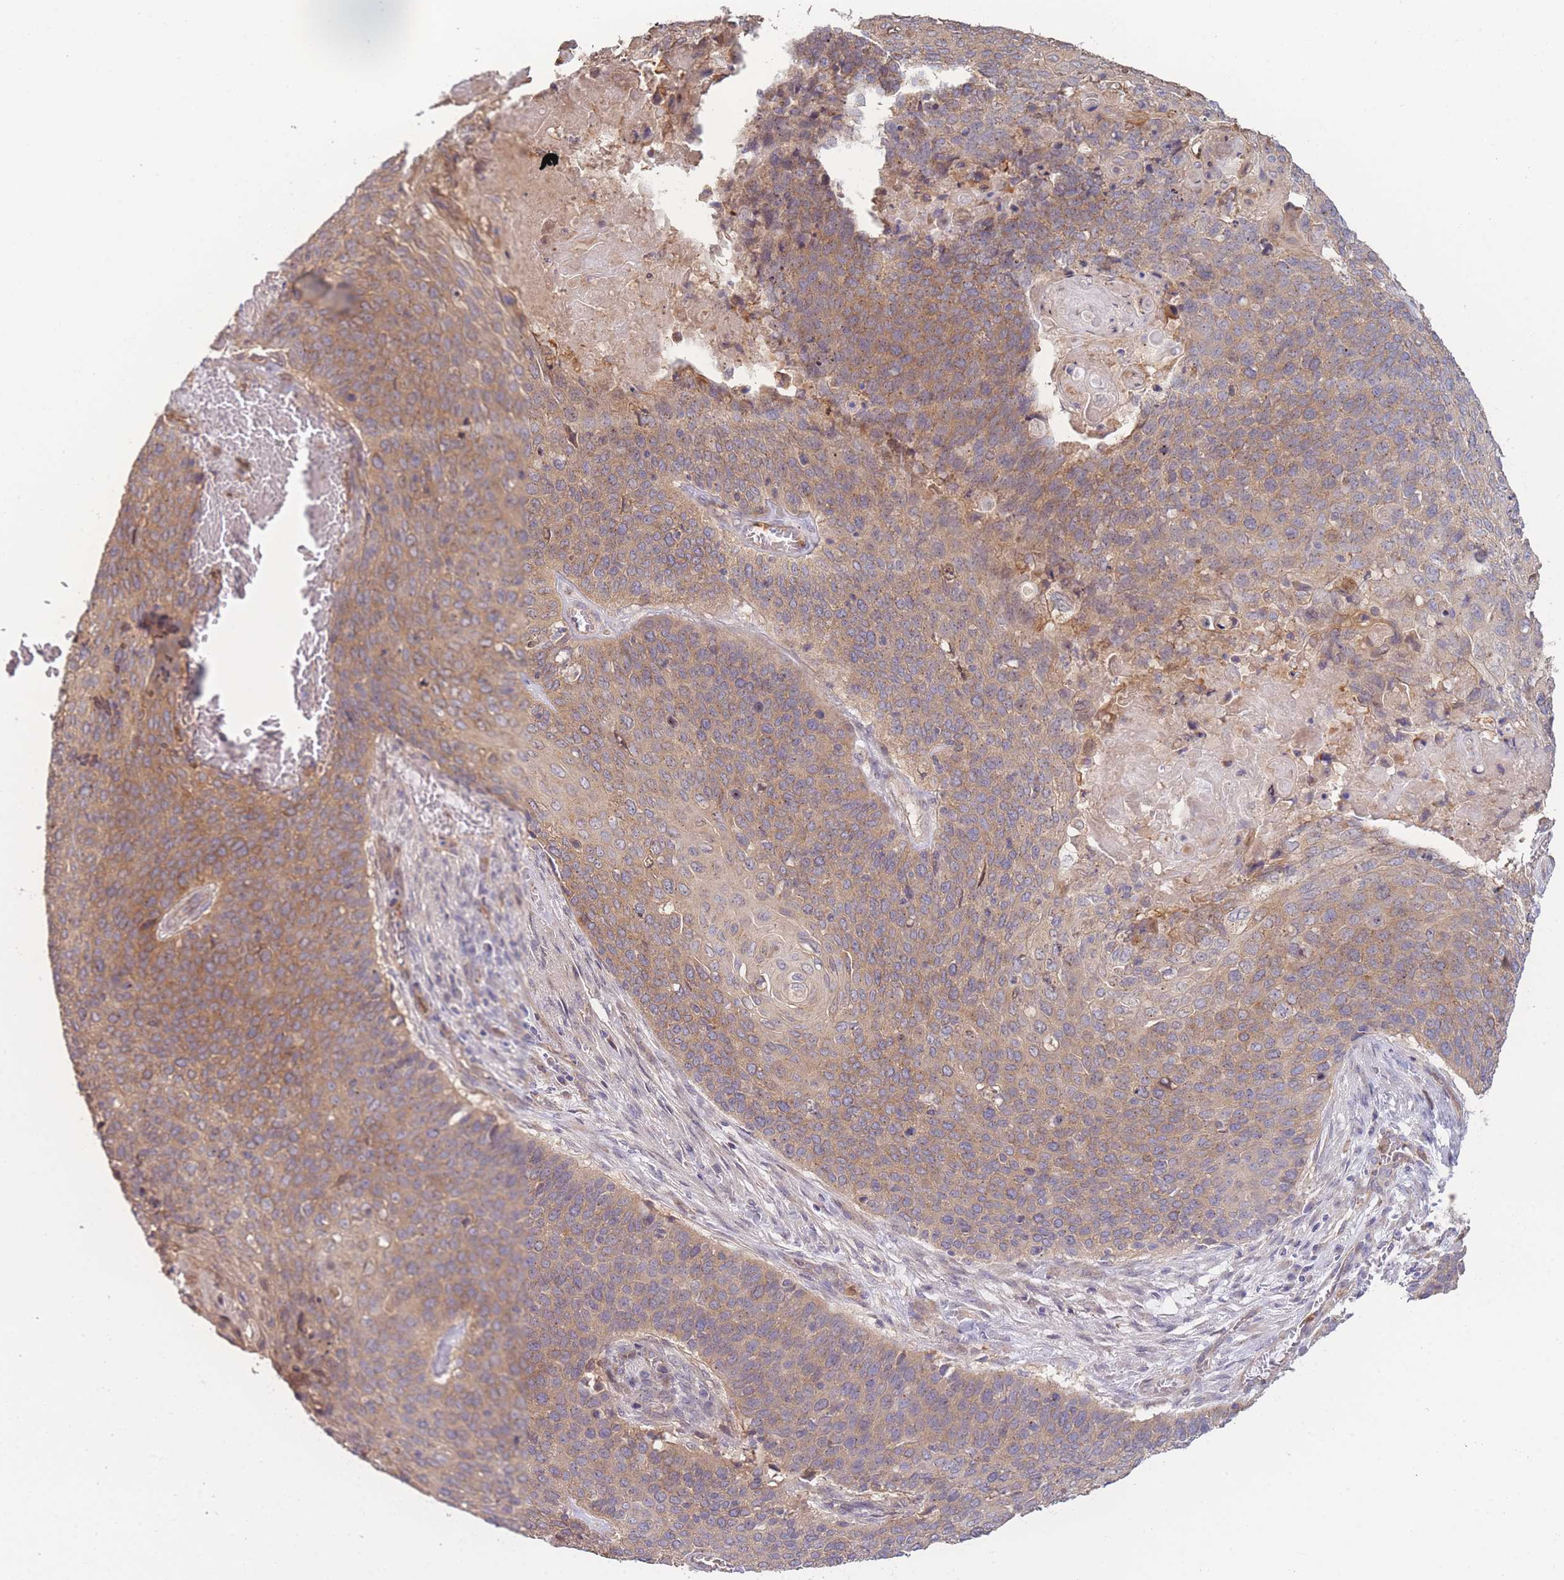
{"staining": {"intensity": "moderate", "quantity": ">75%", "location": "cytoplasmic/membranous"}, "tissue": "cervical cancer", "cell_type": "Tumor cells", "image_type": "cancer", "snomed": [{"axis": "morphology", "description": "Squamous cell carcinoma, NOS"}, {"axis": "topography", "description": "Cervix"}], "caption": "Protein expression analysis of cervical cancer displays moderate cytoplasmic/membranous positivity in approximately >75% of tumor cells. The staining was performed using DAB, with brown indicating positive protein expression. Nuclei are stained blue with hematoxylin.", "gene": "STEAP3", "patient": {"sex": "female", "age": 39}}